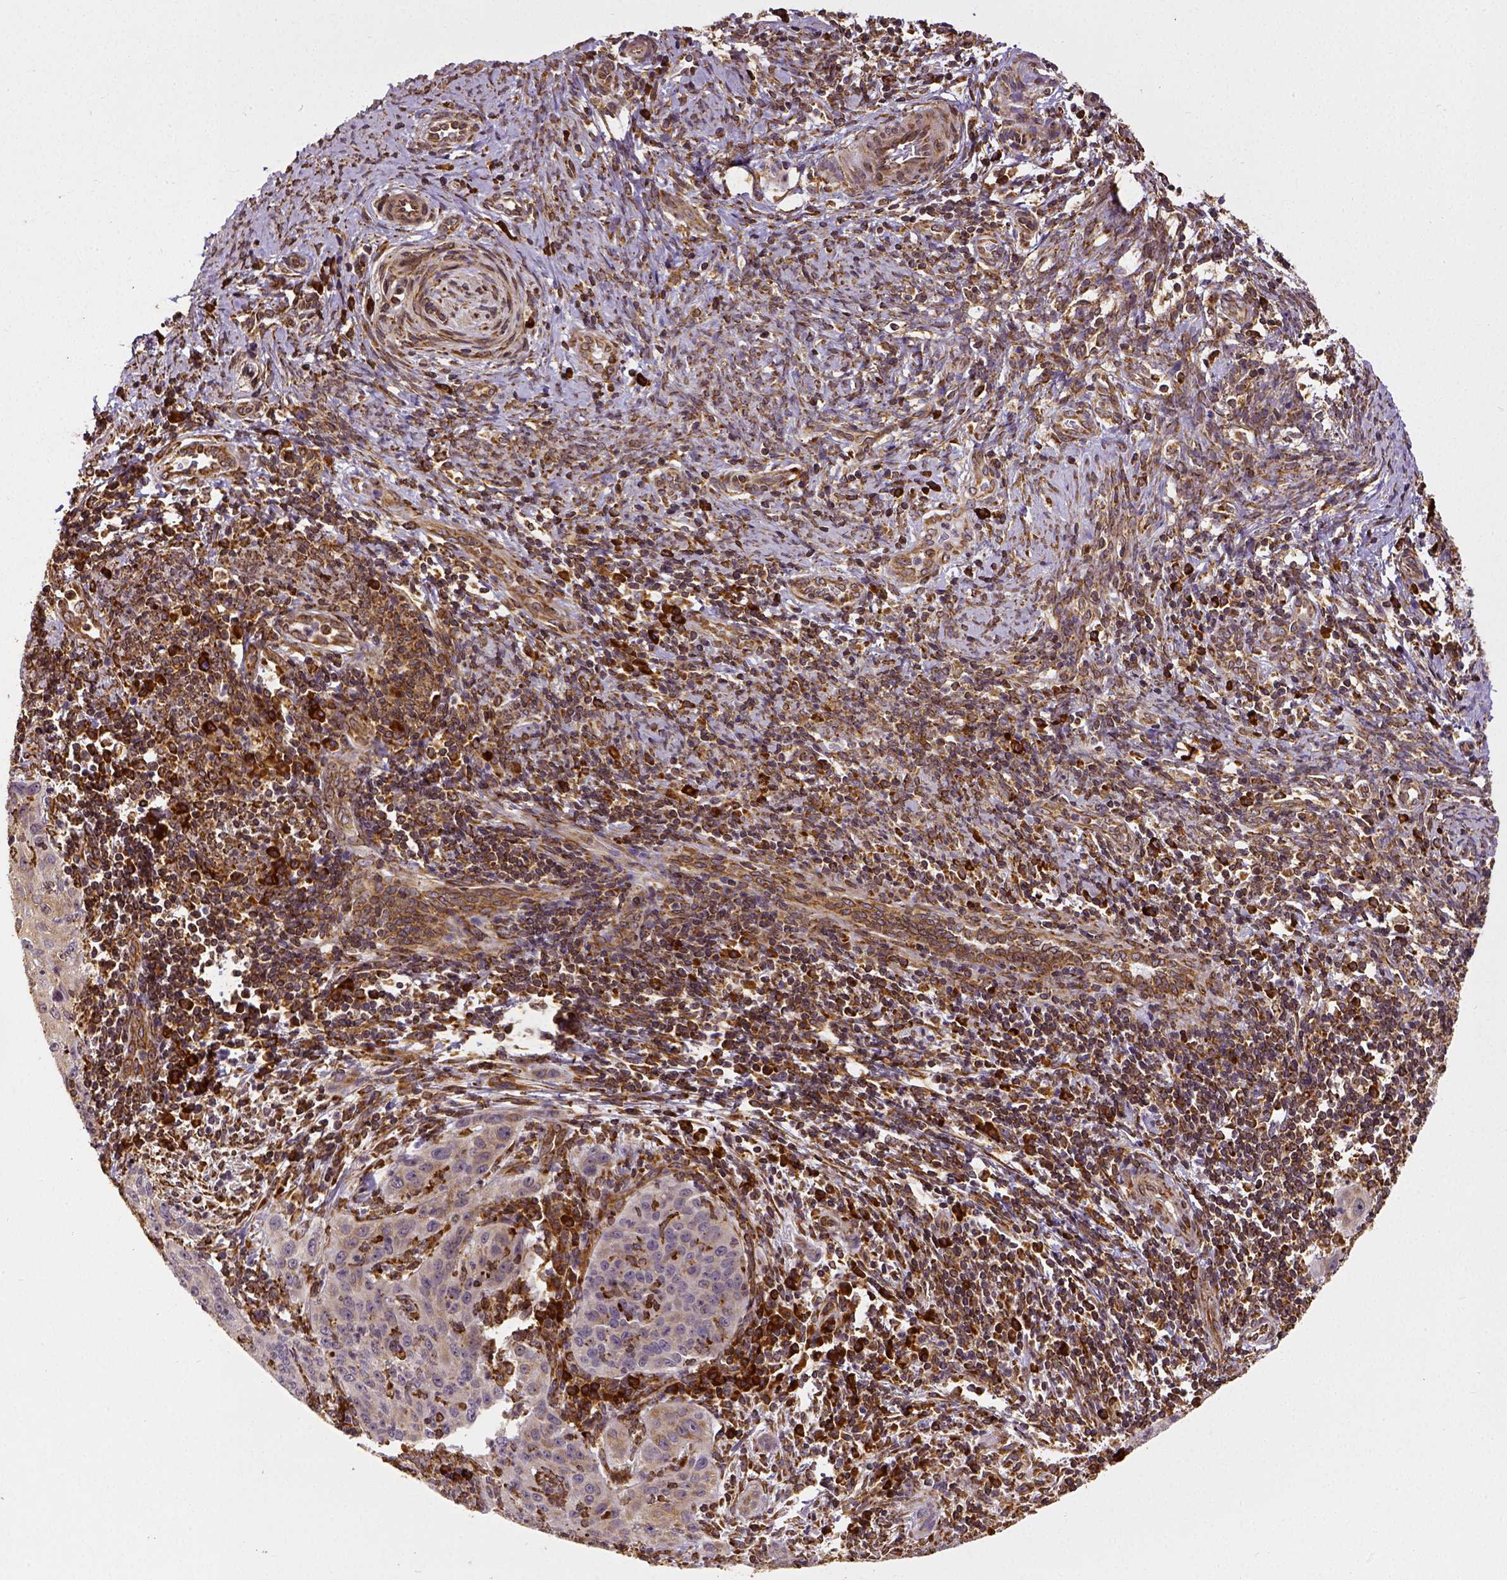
{"staining": {"intensity": "weak", "quantity": "<25%", "location": "cytoplasmic/membranous"}, "tissue": "cervical cancer", "cell_type": "Tumor cells", "image_type": "cancer", "snomed": [{"axis": "morphology", "description": "Squamous cell carcinoma, NOS"}, {"axis": "topography", "description": "Cervix"}], "caption": "This is an IHC histopathology image of human squamous cell carcinoma (cervical). There is no staining in tumor cells.", "gene": "MTDH", "patient": {"sex": "female", "age": 30}}